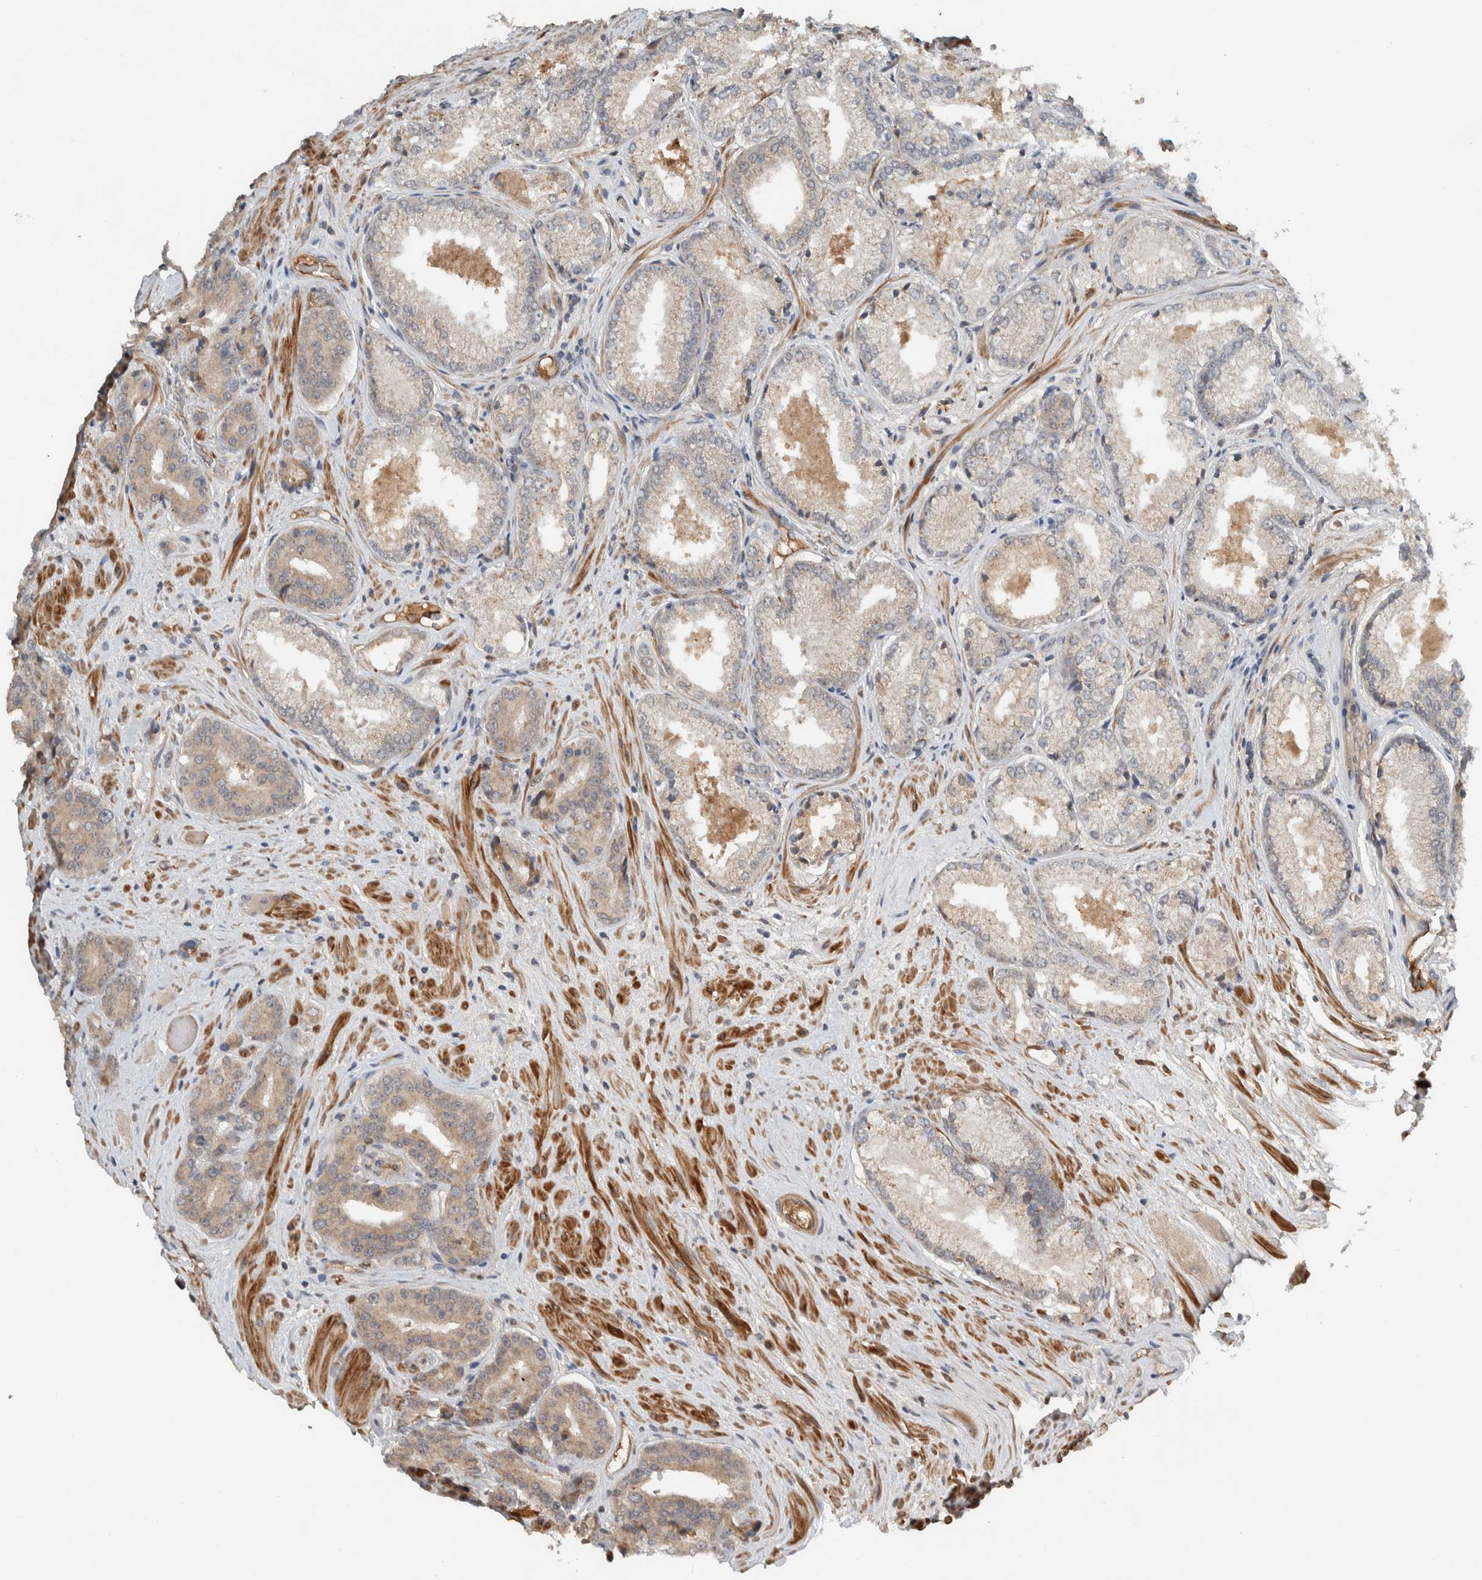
{"staining": {"intensity": "weak", "quantity": "25%-75%", "location": "cytoplasmic/membranous"}, "tissue": "prostate cancer", "cell_type": "Tumor cells", "image_type": "cancer", "snomed": [{"axis": "morphology", "description": "Adenocarcinoma, High grade"}, {"axis": "topography", "description": "Prostate"}], "caption": "Immunohistochemistry histopathology image of neoplastic tissue: human adenocarcinoma (high-grade) (prostate) stained using immunohistochemistry demonstrates low levels of weak protein expression localized specifically in the cytoplasmic/membranous of tumor cells, appearing as a cytoplasmic/membranous brown color.", "gene": "ARMC7", "patient": {"sex": "male", "age": 71}}